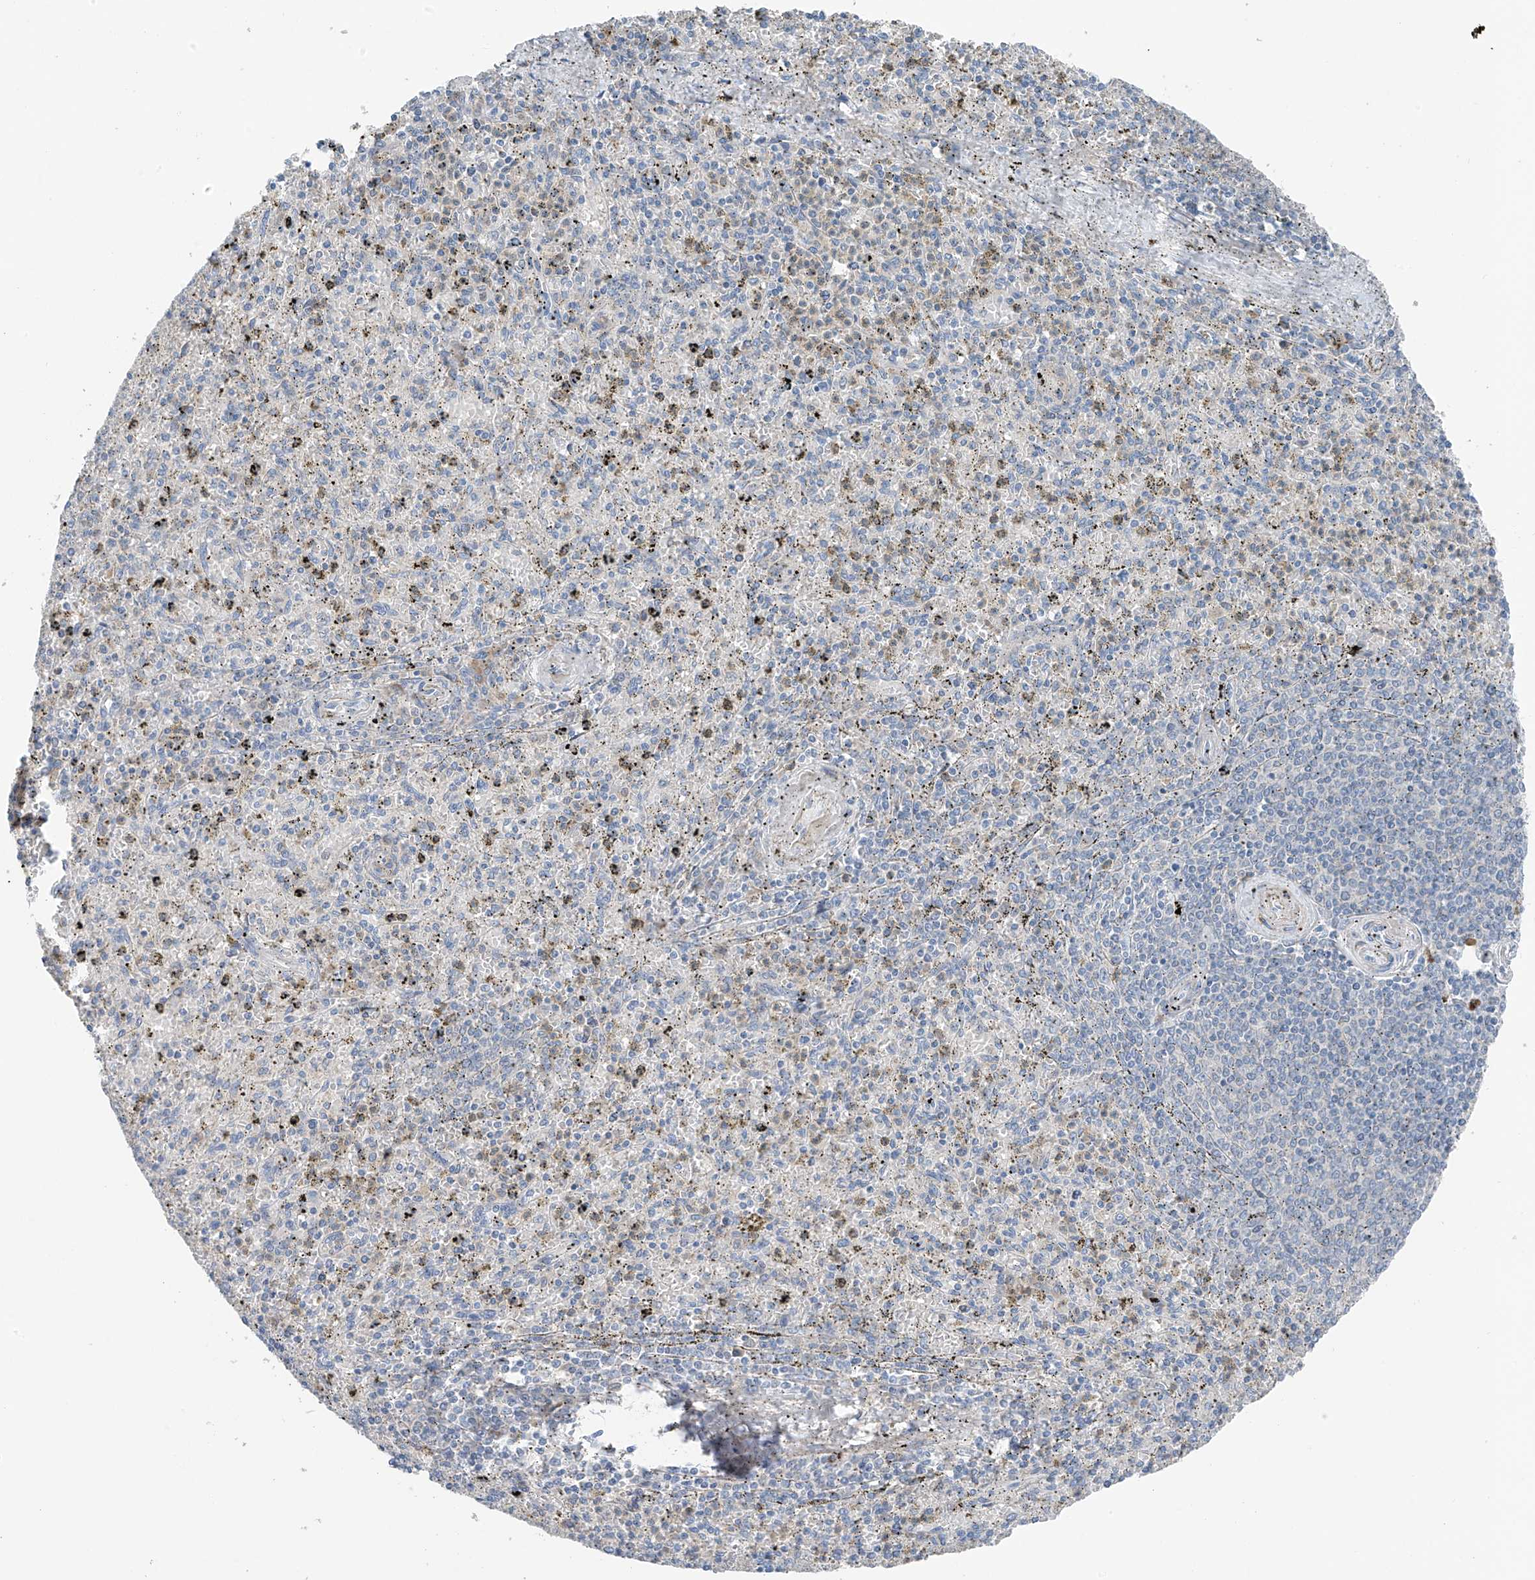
{"staining": {"intensity": "negative", "quantity": "none", "location": "none"}, "tissue": "spleen", "cell_type": "Cells in red pulp", "image_type": "normal", "snomed": [{"axis": "morphology", "description": "Normal tissue, NOS"}, {"axis": "topography", "description": "Spleen"}], "caption": "High power microscopy micrograph of an immunohistochemistry image of normal spleen, revealing no significant expression in cells in red pulp.", "gene": "GALNTL6", "patient": {"sex": "male", "age": 72}}